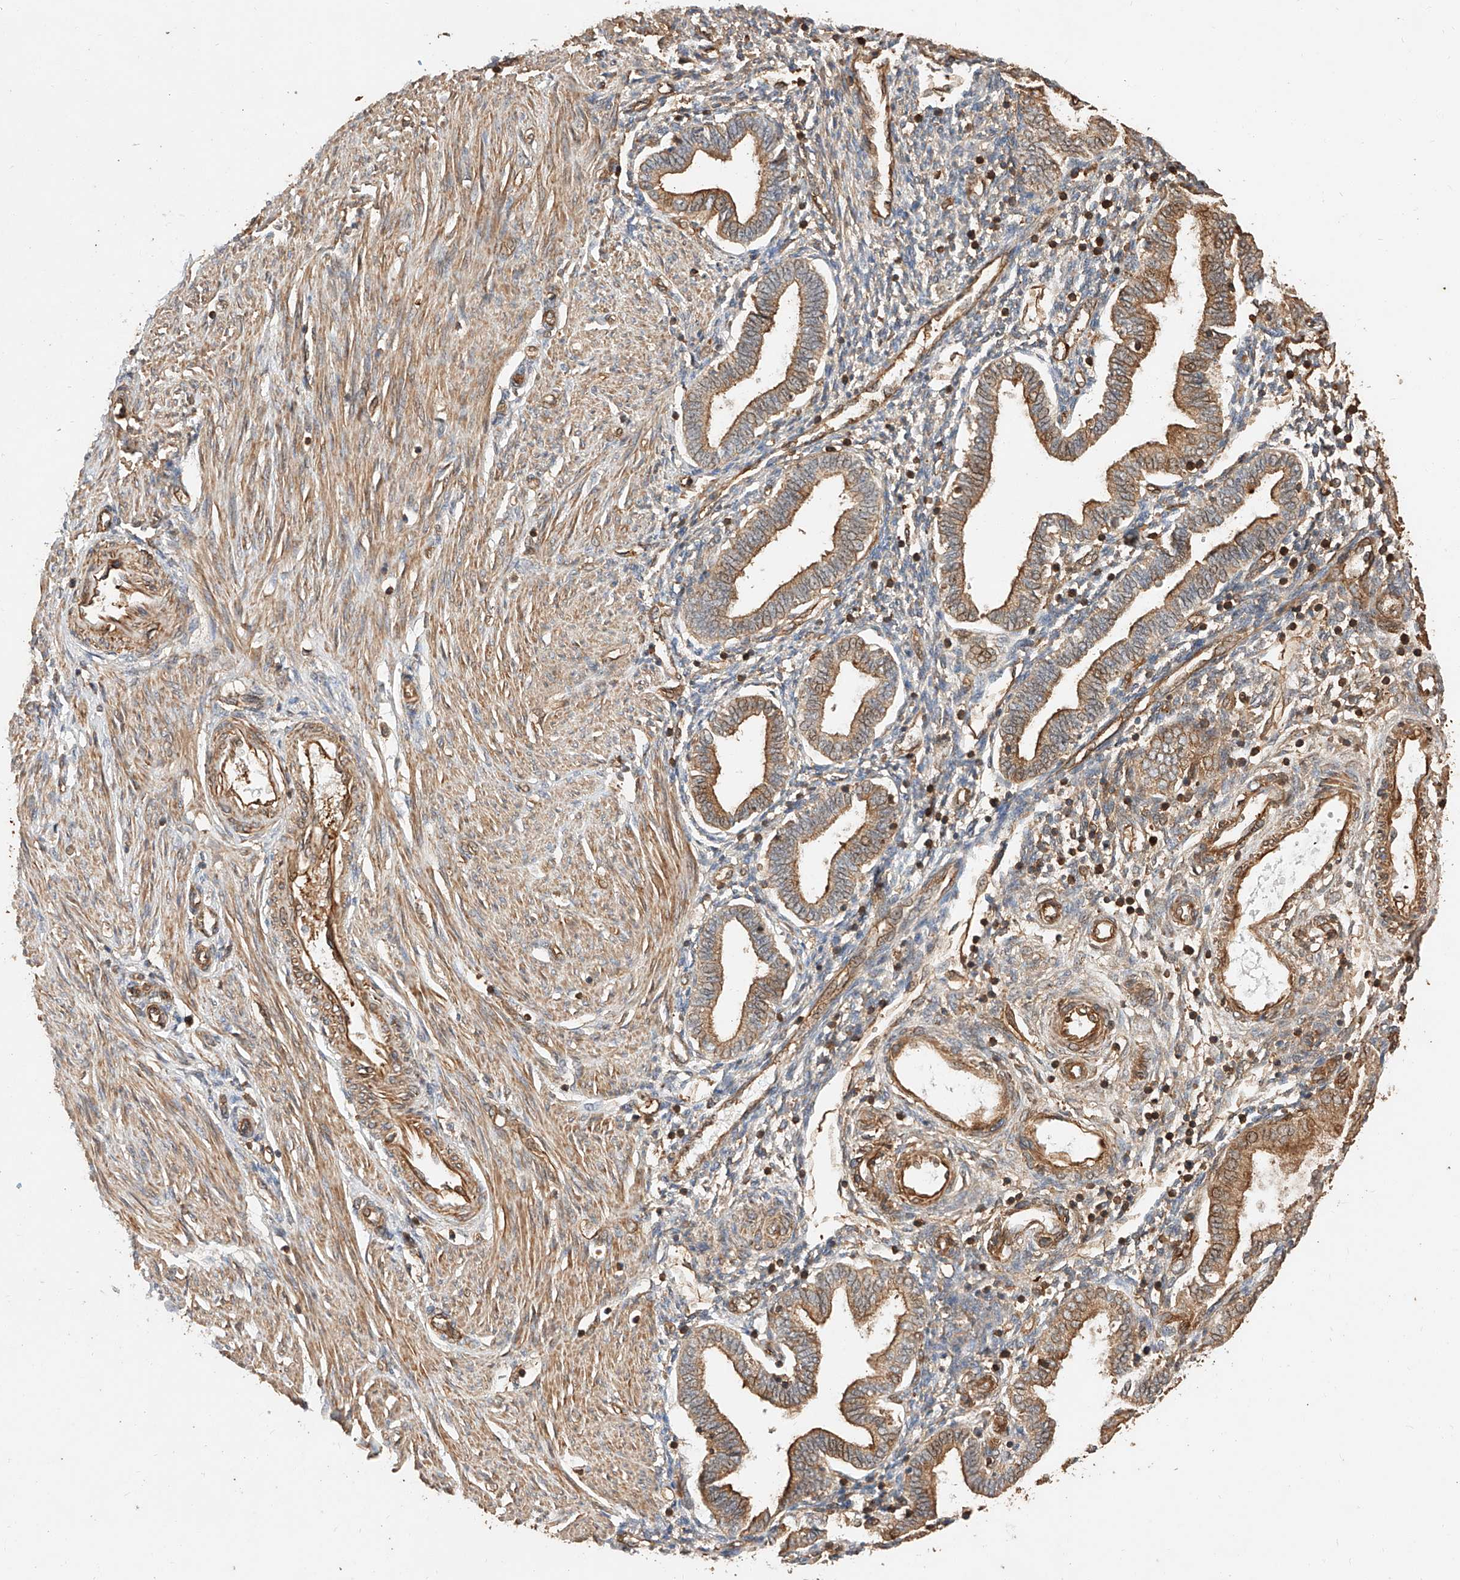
{"staining": {"intensity": "negative", "quantity": "none", "location": "none"}, "tissue": "endometrium", "cell_type": "Cells in endometrial stroma", "image_type": "normal", "snomed": [{"axis": "morphology", "description": "Normal tissue, NOS"}, {"axis": "topography", "description": "Endometrium"}], "caption": "DAB immunohistochemical staining of unremarkable endometrium demonstrates no significant staining in cells in endometrial stroma. The staining is performed using DAB brown chromogen with nuclei counter-stained in using hematoxylin.", "gene": "GHDC", "patient": {"sex": "female", "age": 53}}